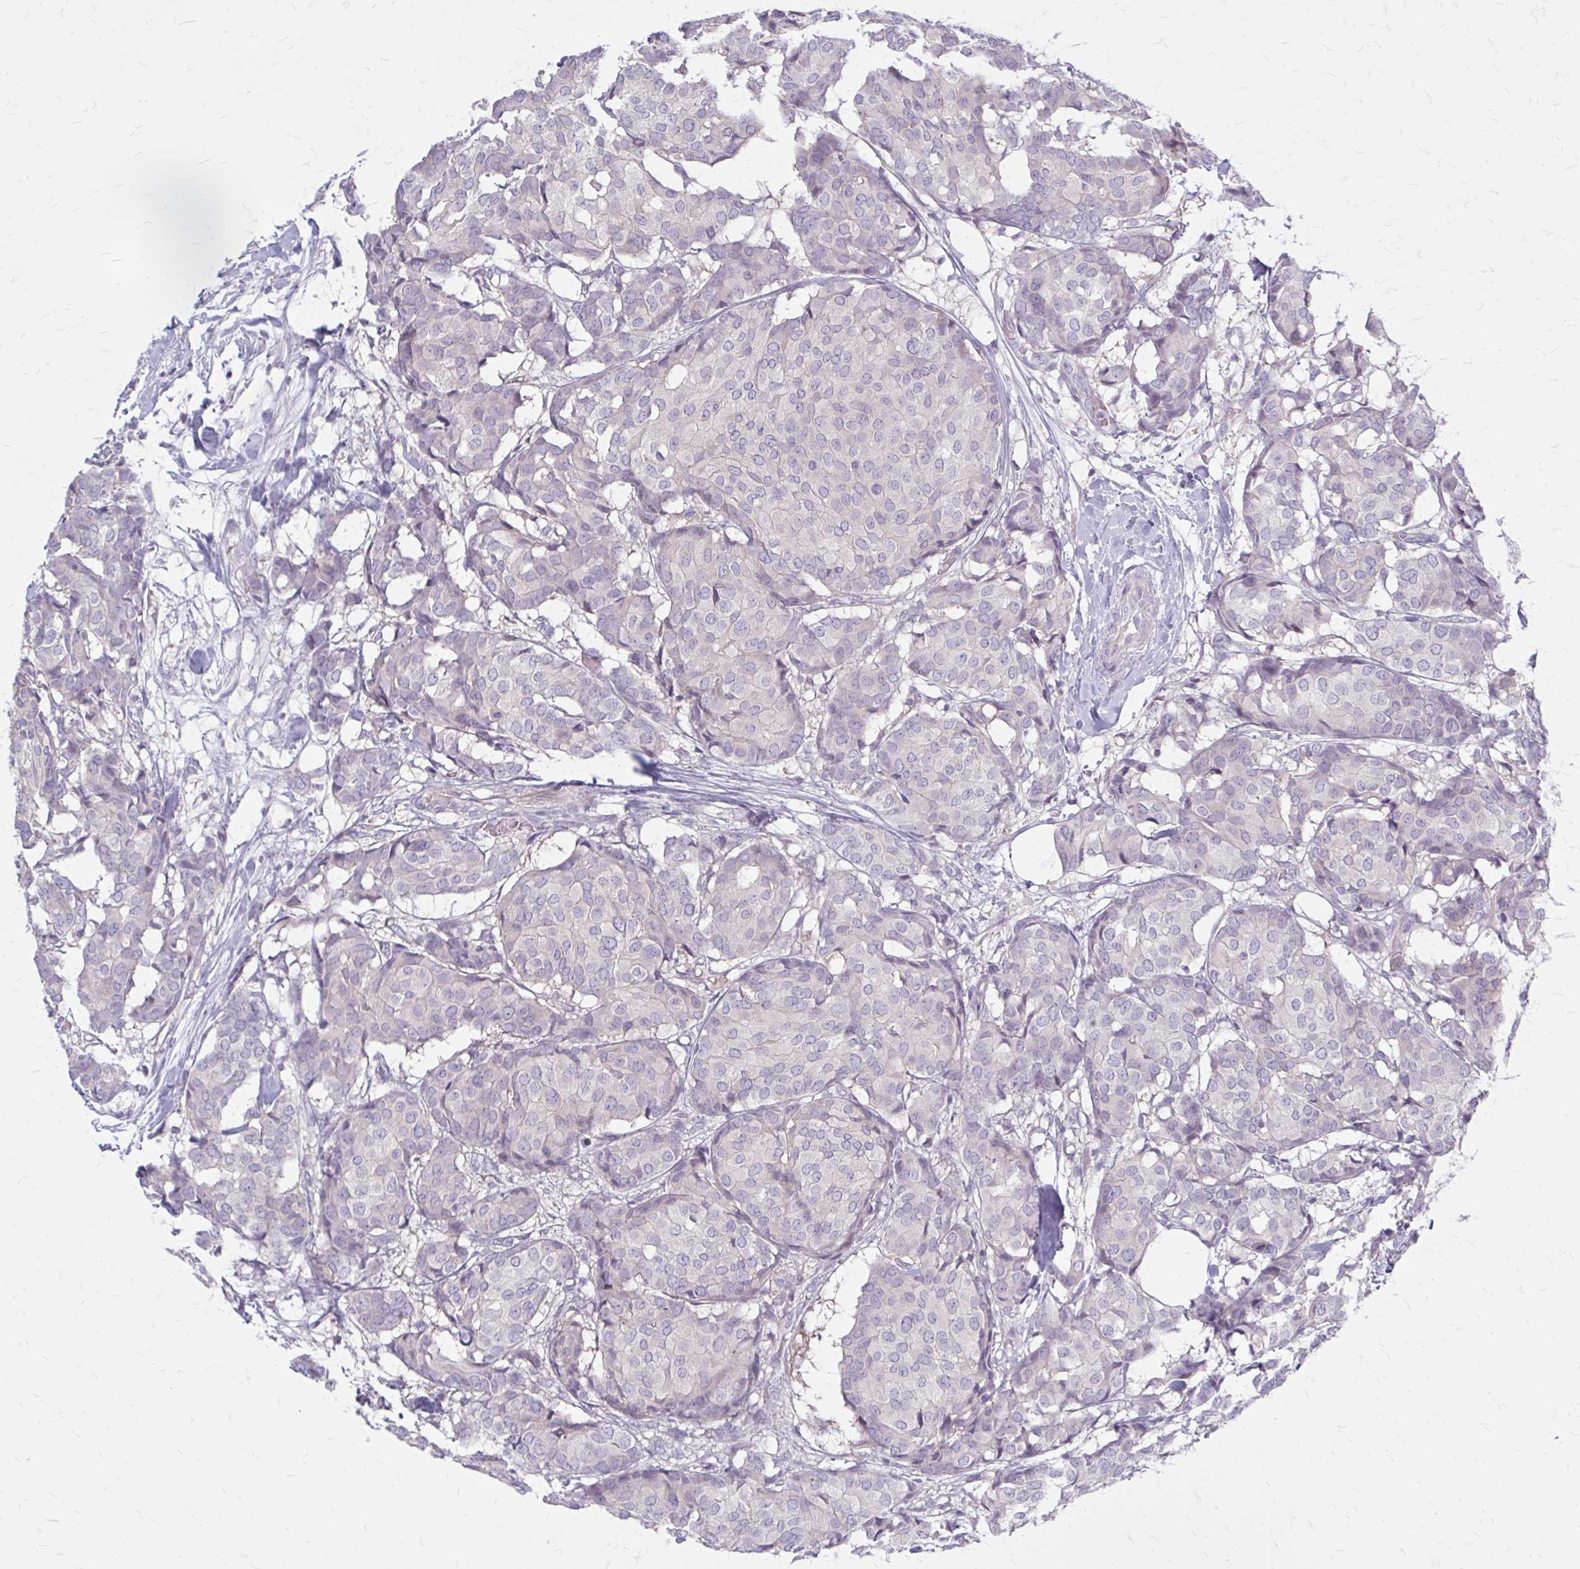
{"staining": {"intensity": "negative", "quantity": "none", "location": "none"}, "tissue": "breast cancer", "cell_type": "Tumor cells", "image_type": "cancer", "snomed": [{"axis": "morphology", "description": "Duct carcinoma"}, {"axis": "topography", "description": "Breast"}], "caption": "Immunohistochemistry (IHC) image of breast infiltrating ductal carcinoma stained for a protein (brown), which demonstrates no staining in tumor cells.", "gene": "PITPNM1", "patient": {"sex": "female", "age": 75}}